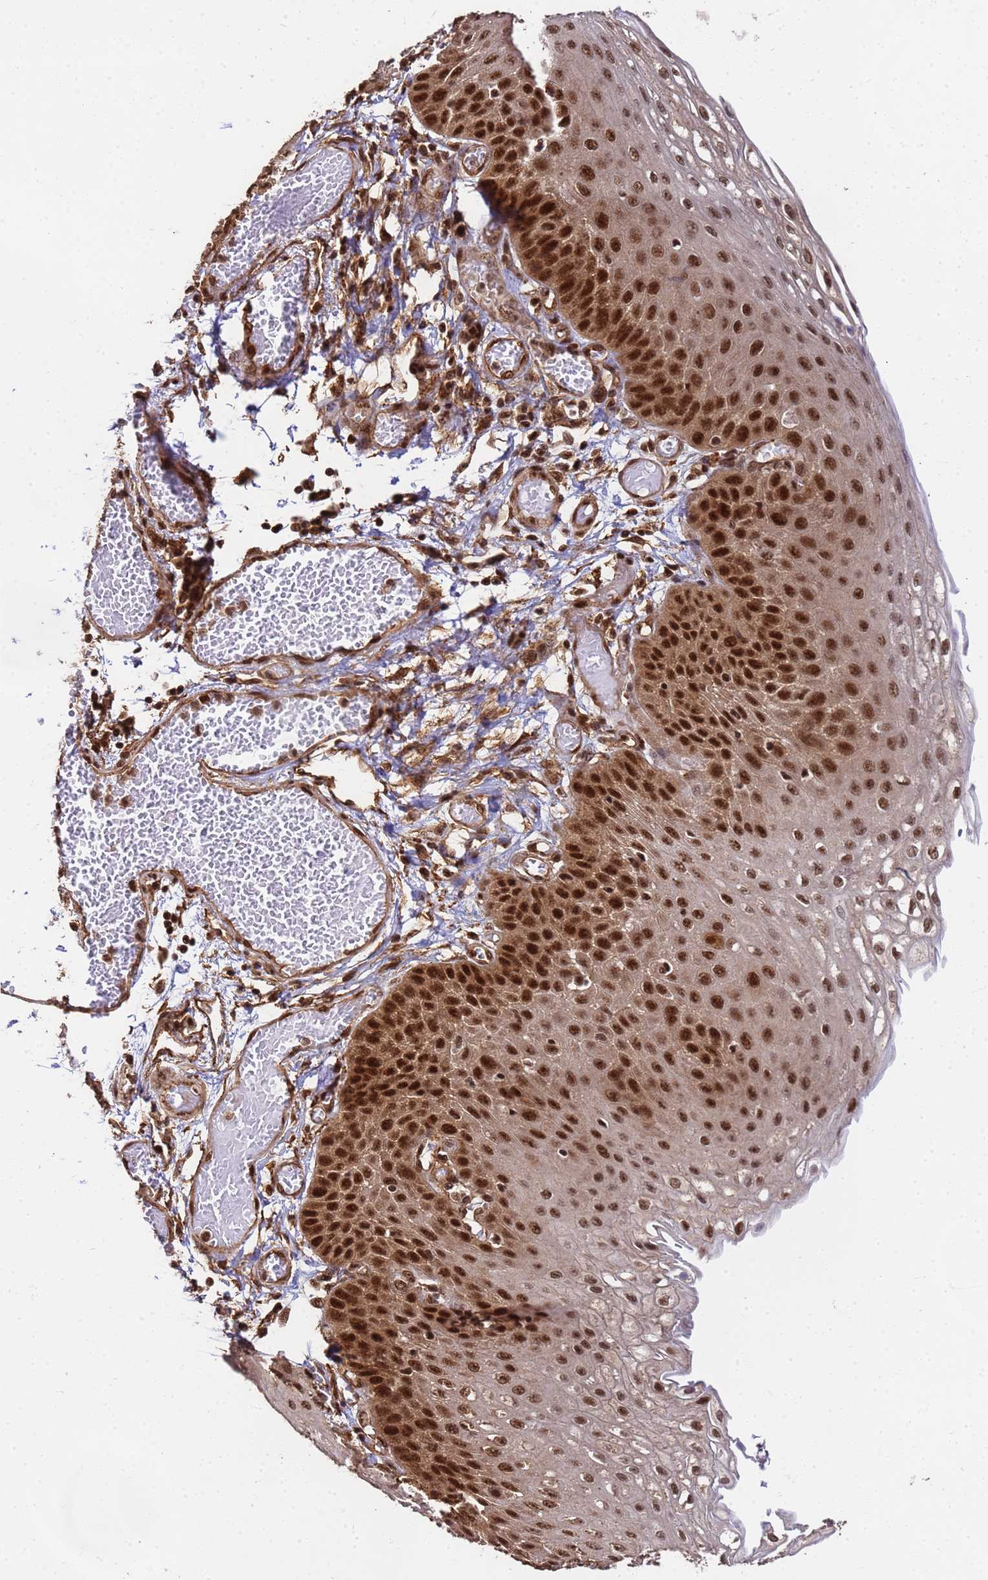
{"staining": {"intensity": "strong", "quantity": "25%-75%", "location": "cytoplasmic/membranous,nuclear"}, "tissue": "esophagus", "cell_type": "Squamous epithelial cells", "image_type": "normal", "snomed": [{"axis": "morphology", "description": "Normal tissue, NOS"}, {"axis": "topography", "description": "Esophagus"}], "caption": "Human esophagus stained with a brown dye demonstrates strong cytoplasmic/membranous,nuclear positive expression in approximately 25%-75% of squamous epithelial cells.", "gene": "SYF2", "patient": {"sex": "male", "age": 81}}